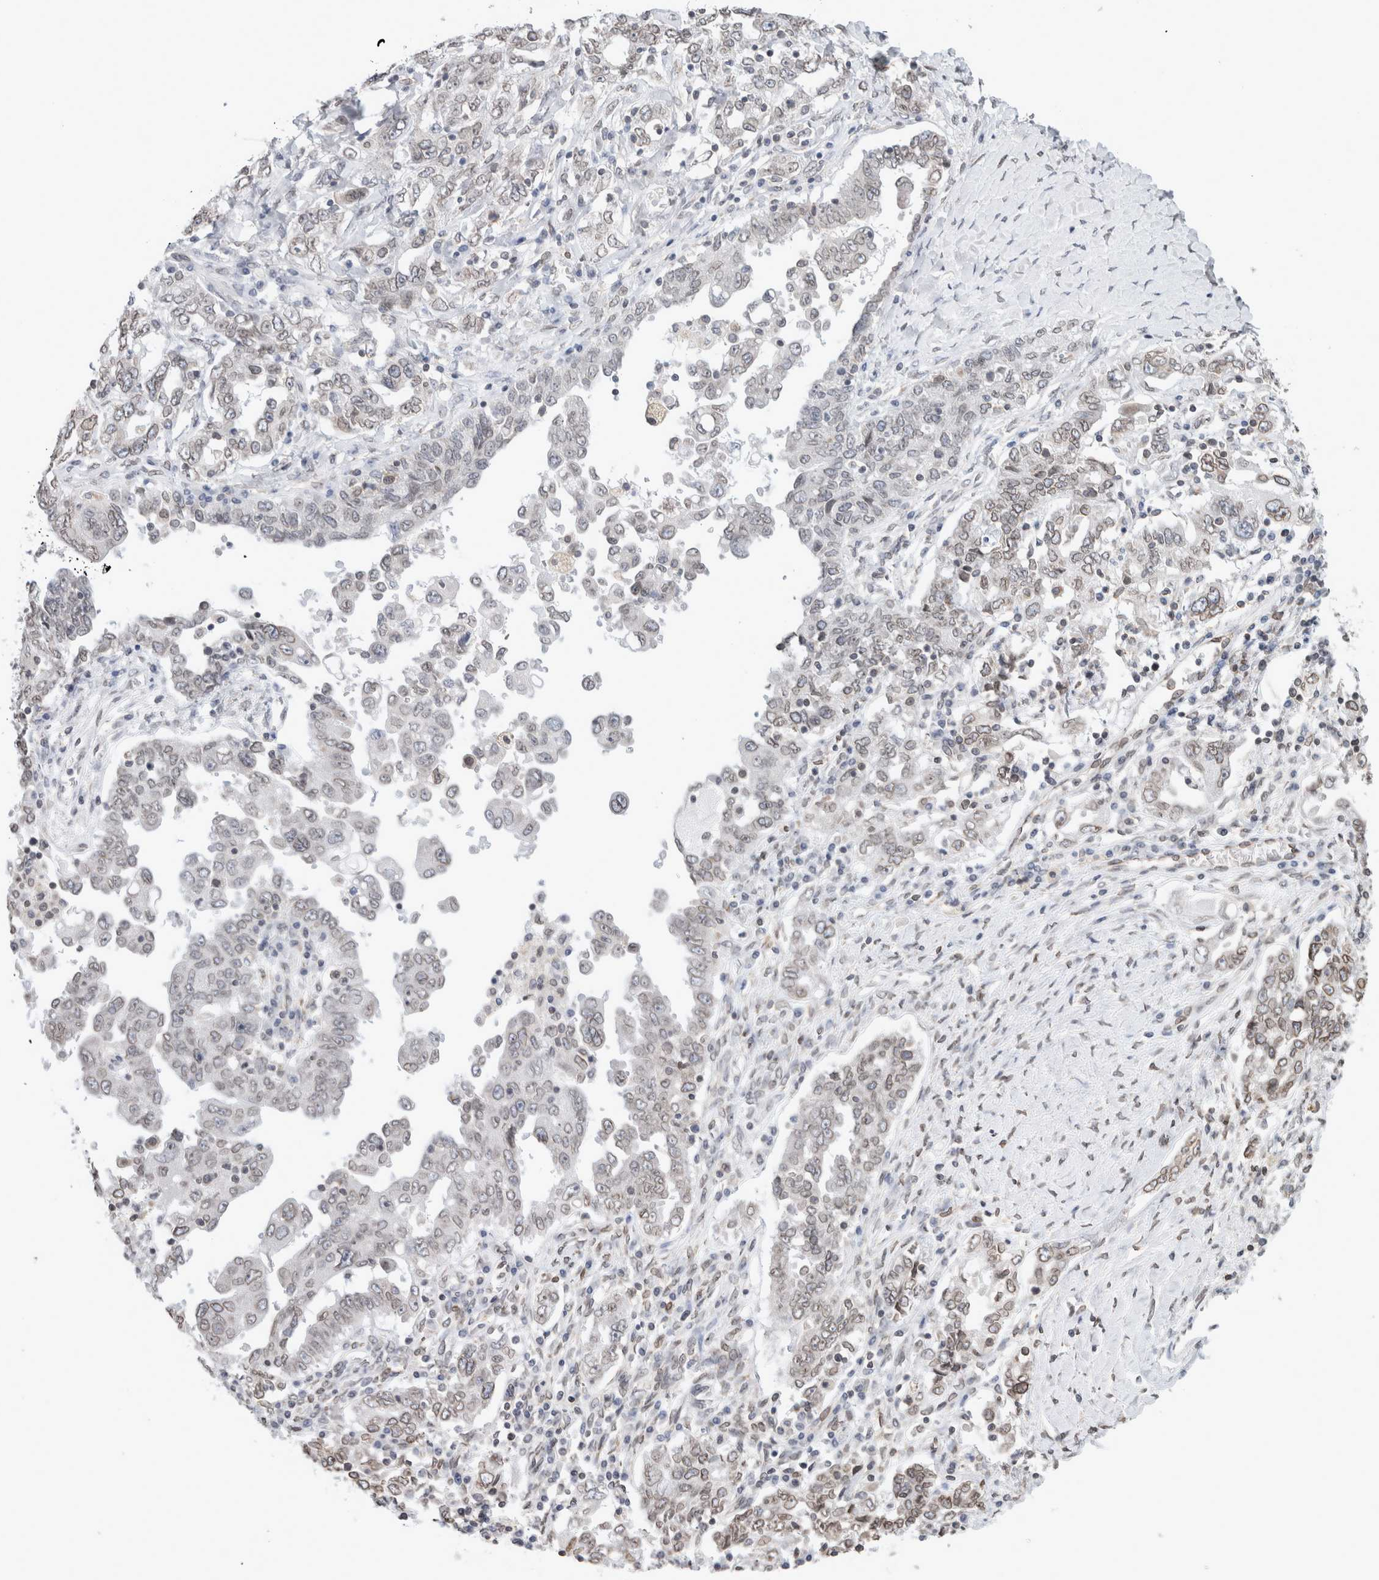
{"staining": {"intensity": "weak", "quantity": "<25%", "location": "cytoplasmic/membranous"}, "tissue": "ovarian cancer", "cell_type": "Tumor cells", "image_type": "cancer", "snomed": [{"axis": "morphology", "description": "Carcinoma, endometroid"}, {"axis": "topography", "description": "Ovary"}], "caption": "DAB immunohistochemical staining of ovarian cancer reveals no significant positivity in tumor cells. (DAB immunohistochemistry, high magnification).", "gene": "RBMX2", "patient": {"sex": "female", "age": 62}}